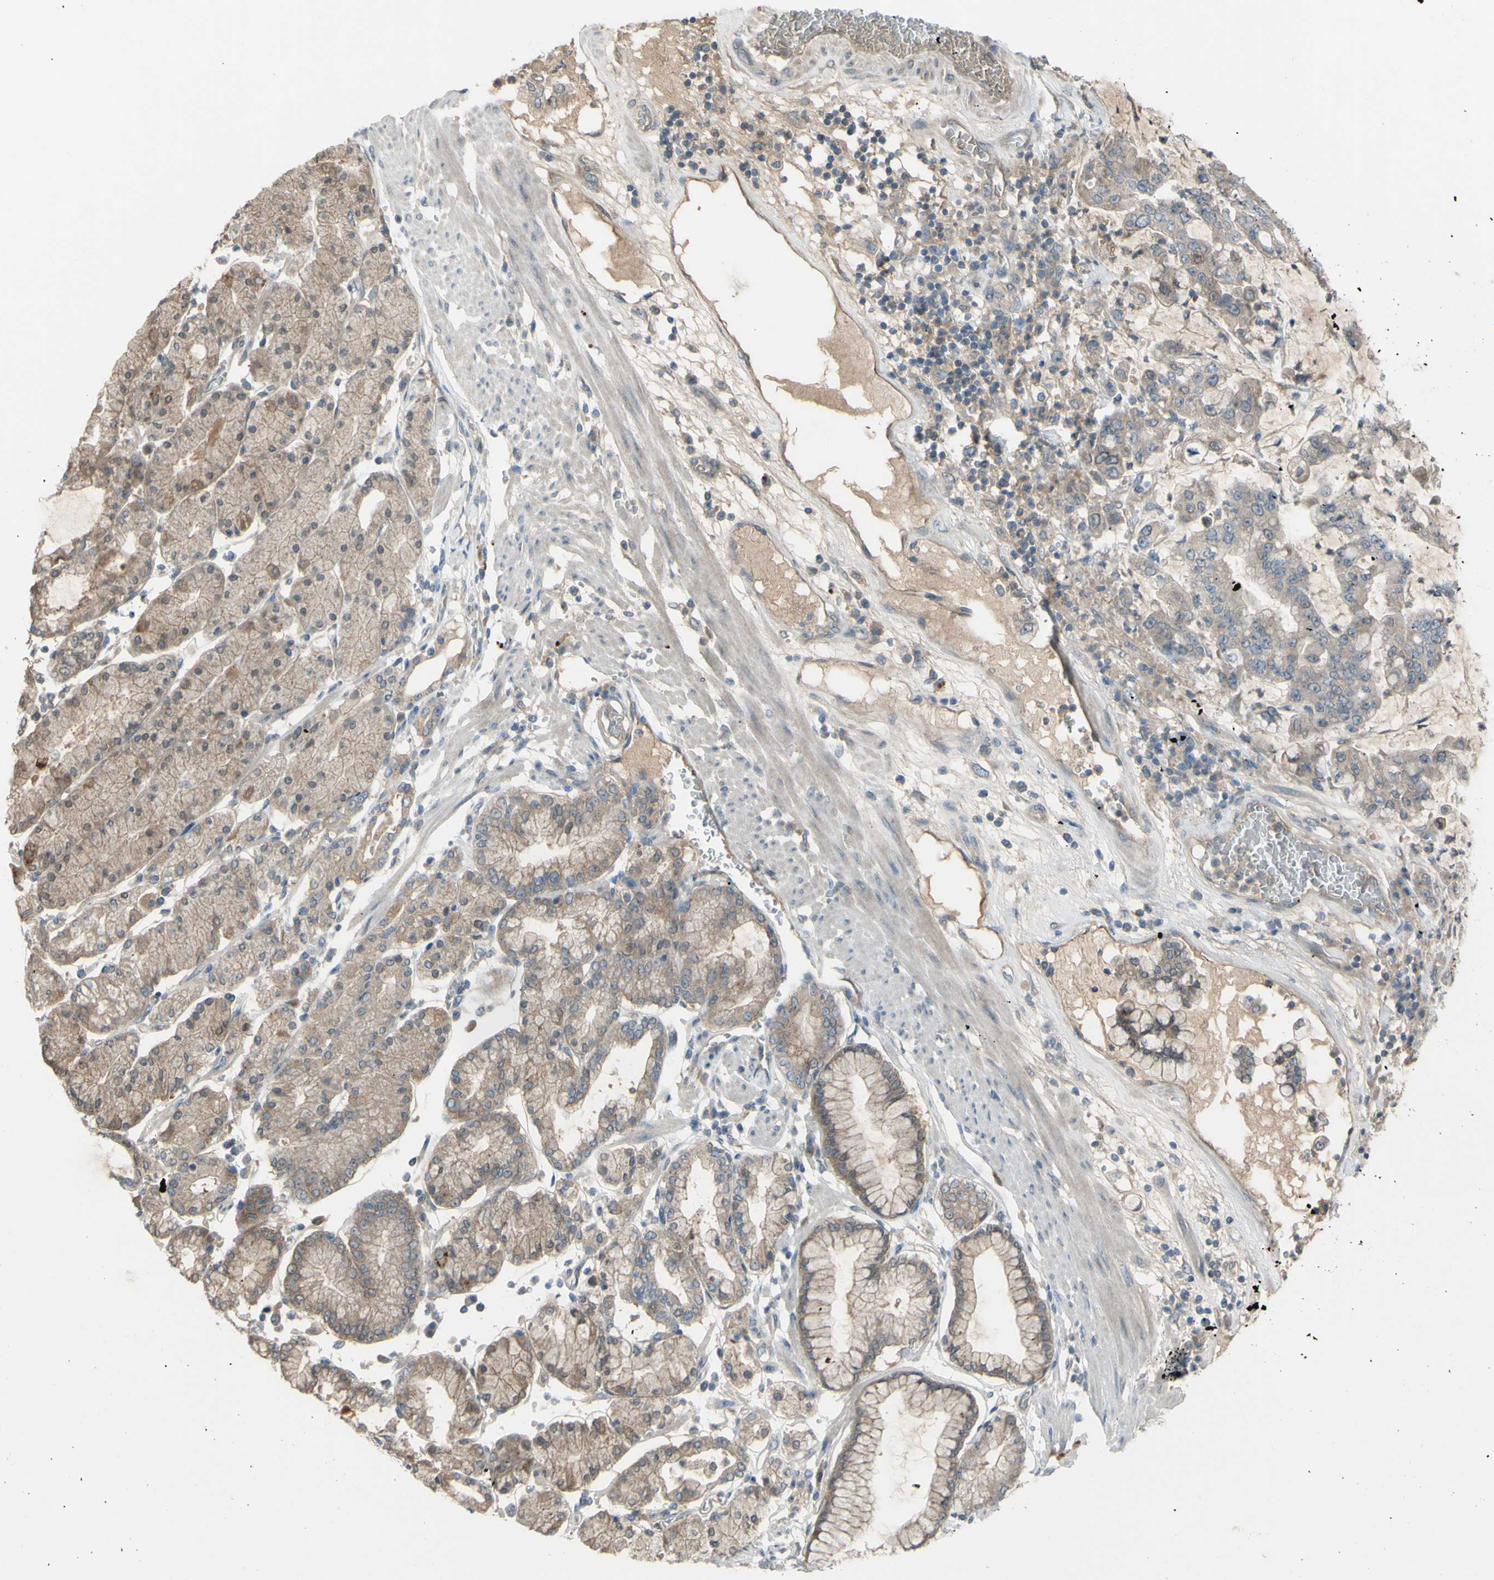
{"staining": {"intensity": "weak", "quantity": ">75%", "location": "cytoplasmic/membranous"}, "tissue": "stomach cancer", "cell_type": "Tumor cells", "image_type": "cancer", "snomed": [{"axis": "morphology", "description": "Normal tissue, NOS"}, {"axis": "morphology", "description": "Adenocarcinoma, NOS"}, {"axis": "topography", "description": "Stomach, upper"}, {"axis": "topography", "description": "Stomach"}], "caption": "Human adenocarcinoma (stomach) stained for a protein (brown) exhibits weak cytoplasmic/membranous positive expression in about >75% of tumor cells.", "gene": "AFP", "patient": {"sex": "male", "age": 76}}